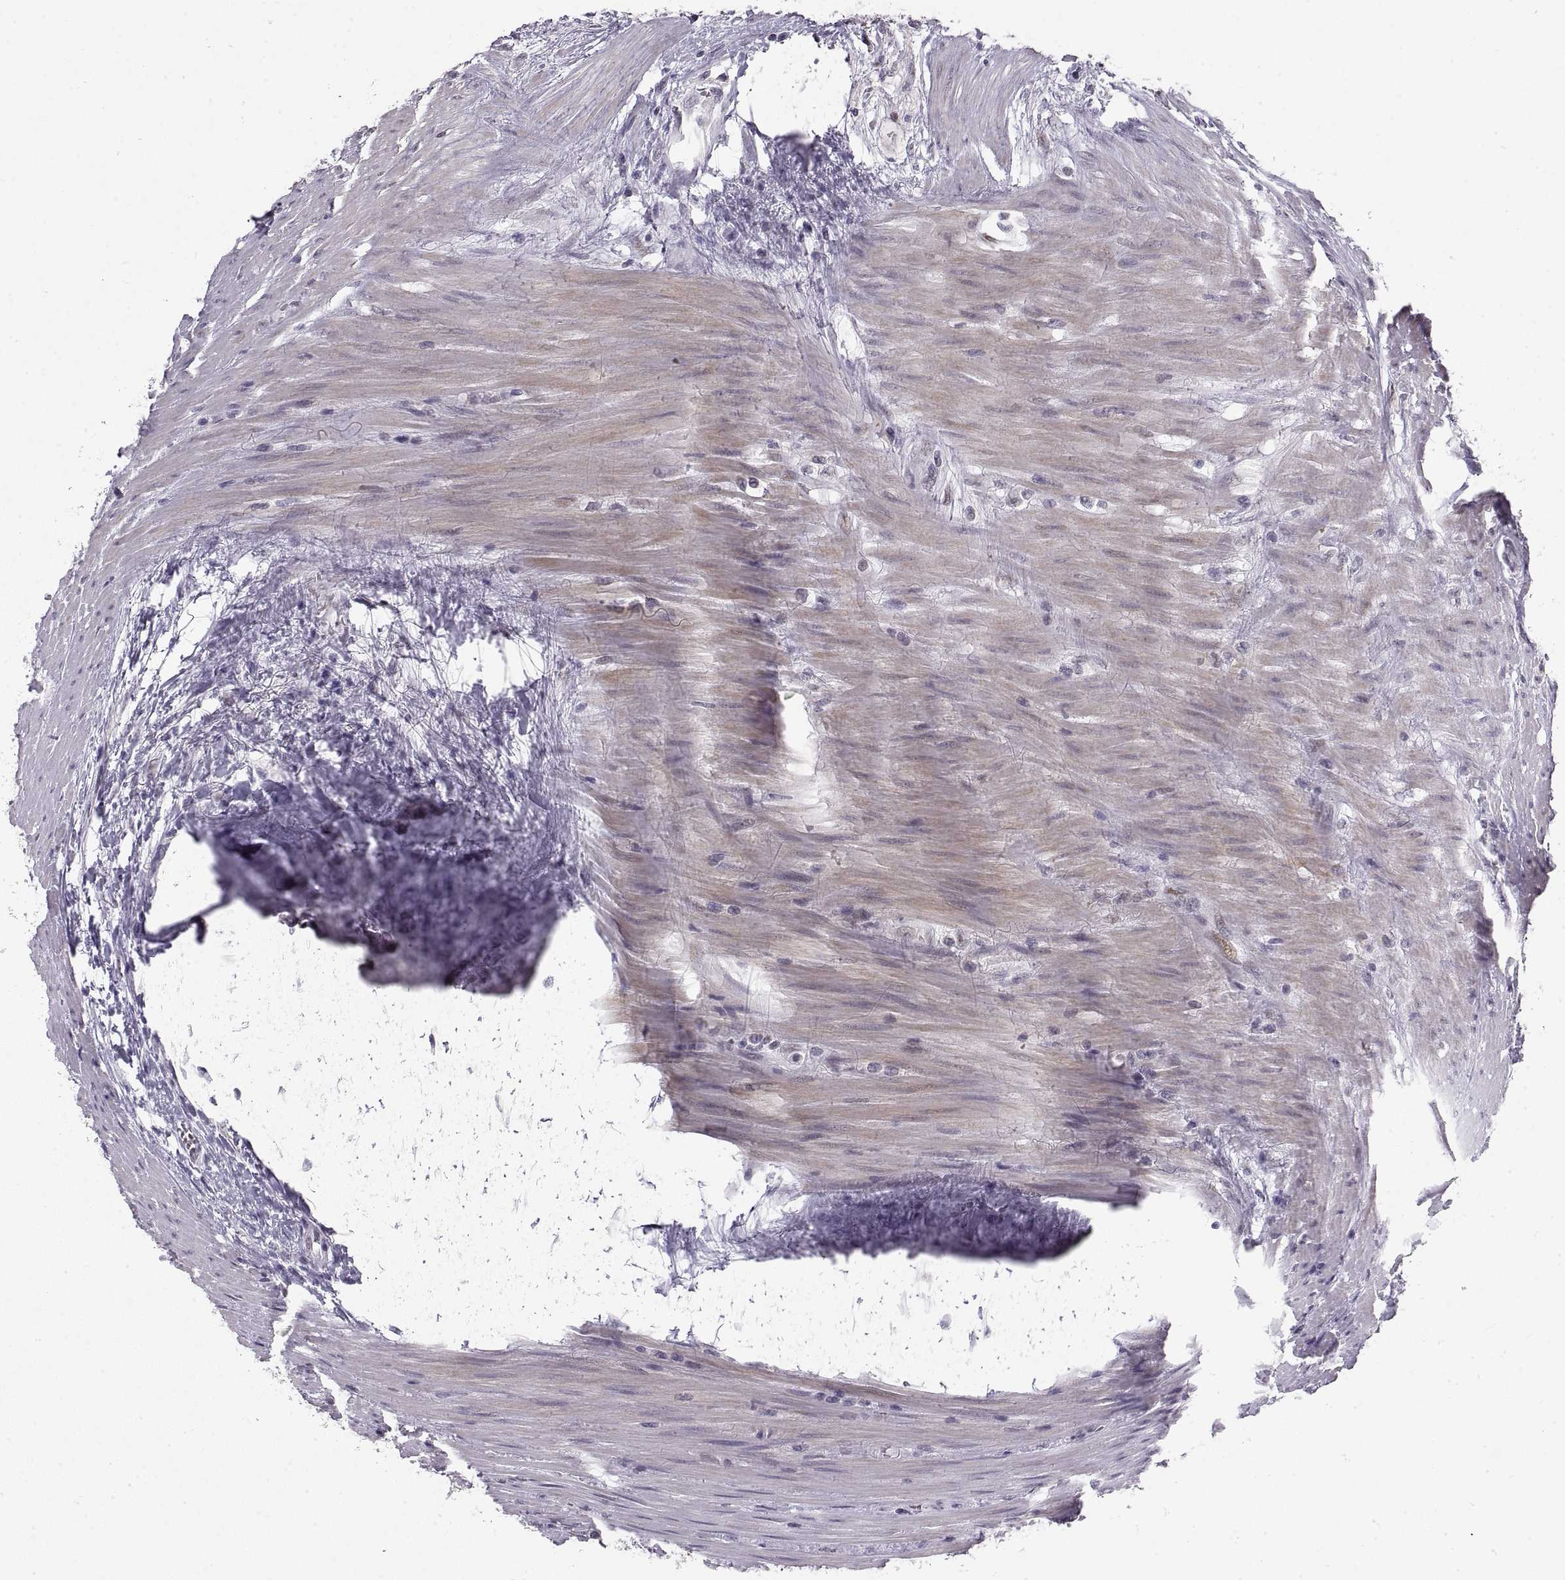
{"staining": {"intensity": "weak", "quantity": "25%-75%", "location": "cytoplasmic/membranous"}, "tissue": "colorectal cancer", "cell_type": "Tumor cells", "image_type": "cancer", "snomed": [{"axis": "morphology", "description": "Adenocarcinoma, NOS"}, {"axis": "topography", "description": "Rectum"}], "caption": "Weak cytoplasmic/membranous positivity for a protein is present in about 25%-75% of tumor cells of colorectal cancer (adenocarcinoma) using IHC.", "gene": "NANOS3", "patient": {"sex": "male", "age": 59}}